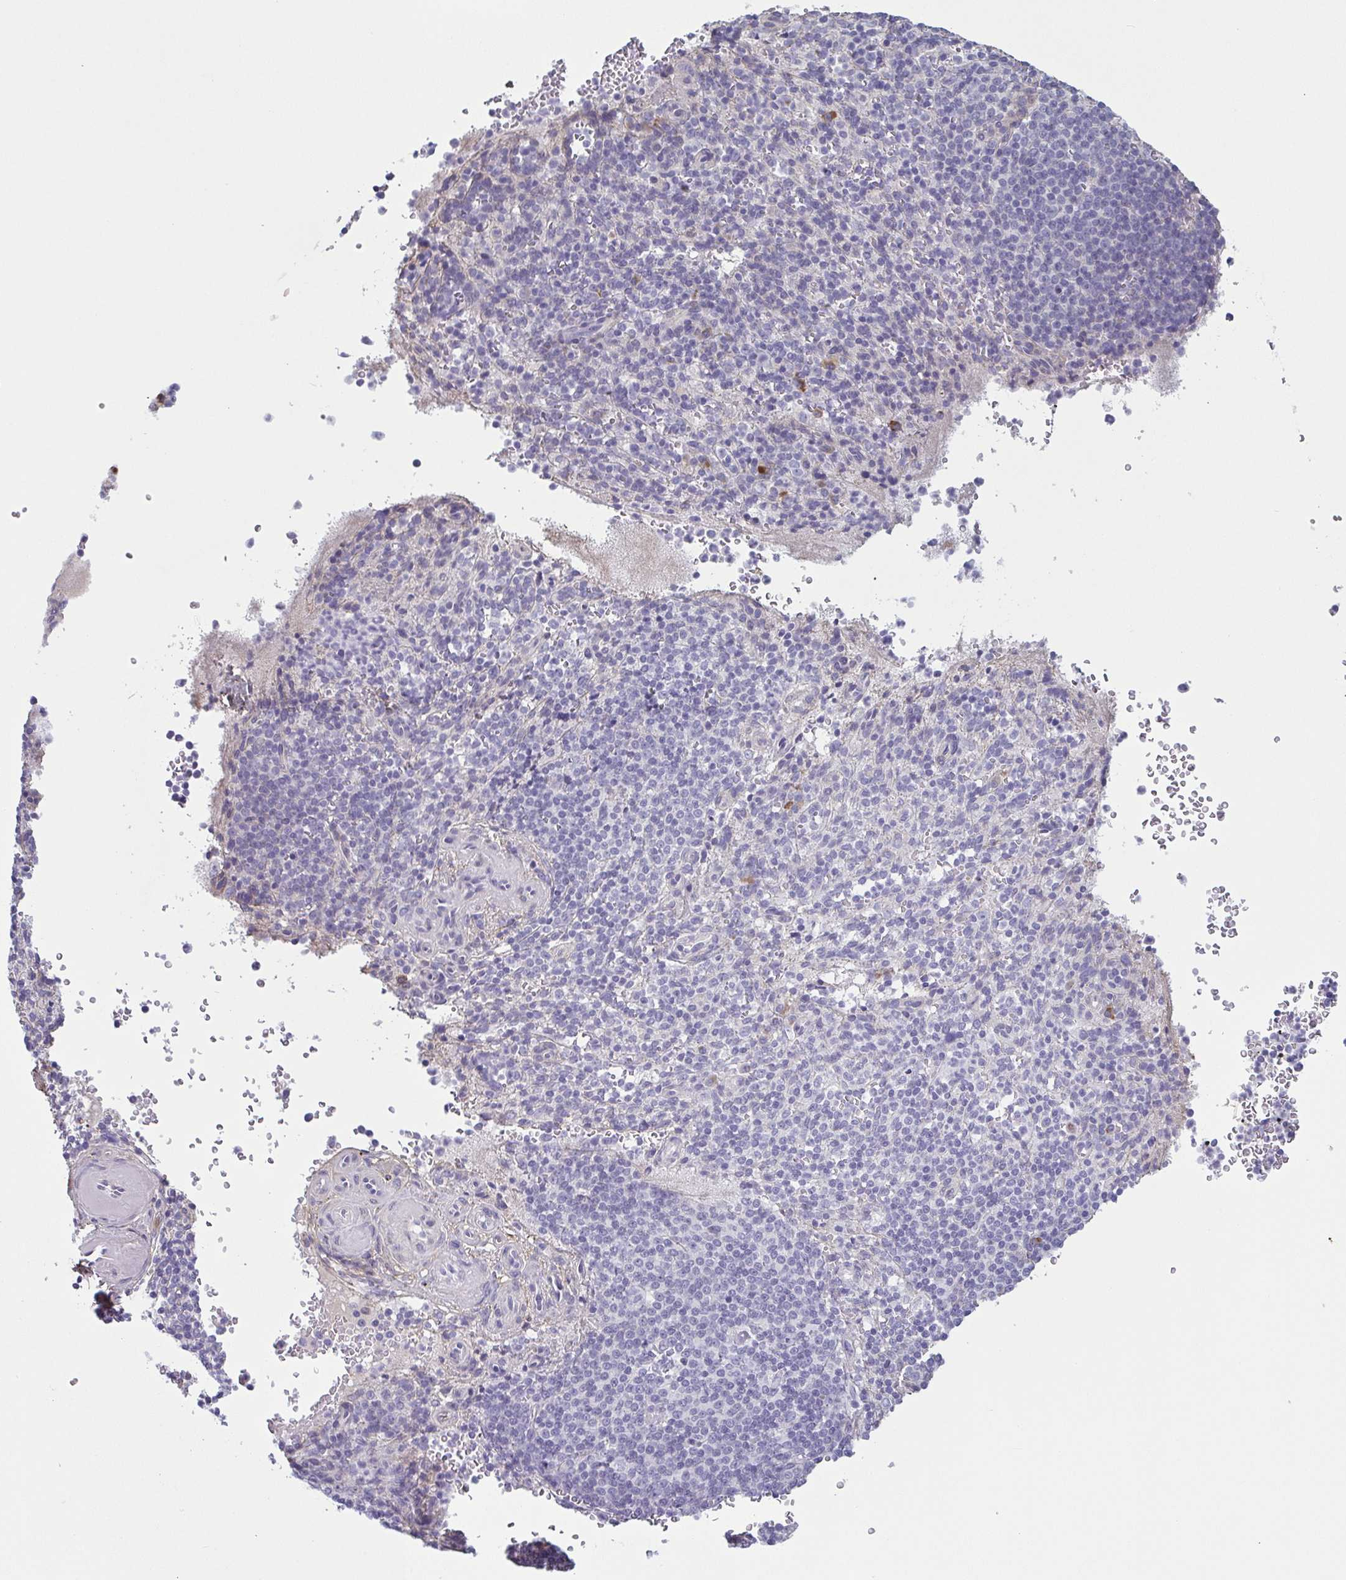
{"staining": {"intensity": "negative", "quantity": "none", "location": "none"}, "tissue": "spleen", "cell_type": "Cells in red pulp", "image_type": "normal", "snomed": [{"axis": "morphology", "description": "Normal tissue, NOS"}, {"axis": "topography", "description": "Spleen"}], "caption": "Immunohistochemistry (IHC) micrograph of normal spleen: human spleen stained with DAB shows no significant protein expression in cells in red pulp. (Immunohistochemistry (IHC), brightfield microscopy, high magnification).", "gene": "ECM1", "patient": {"sex": "female", "age": 74}}